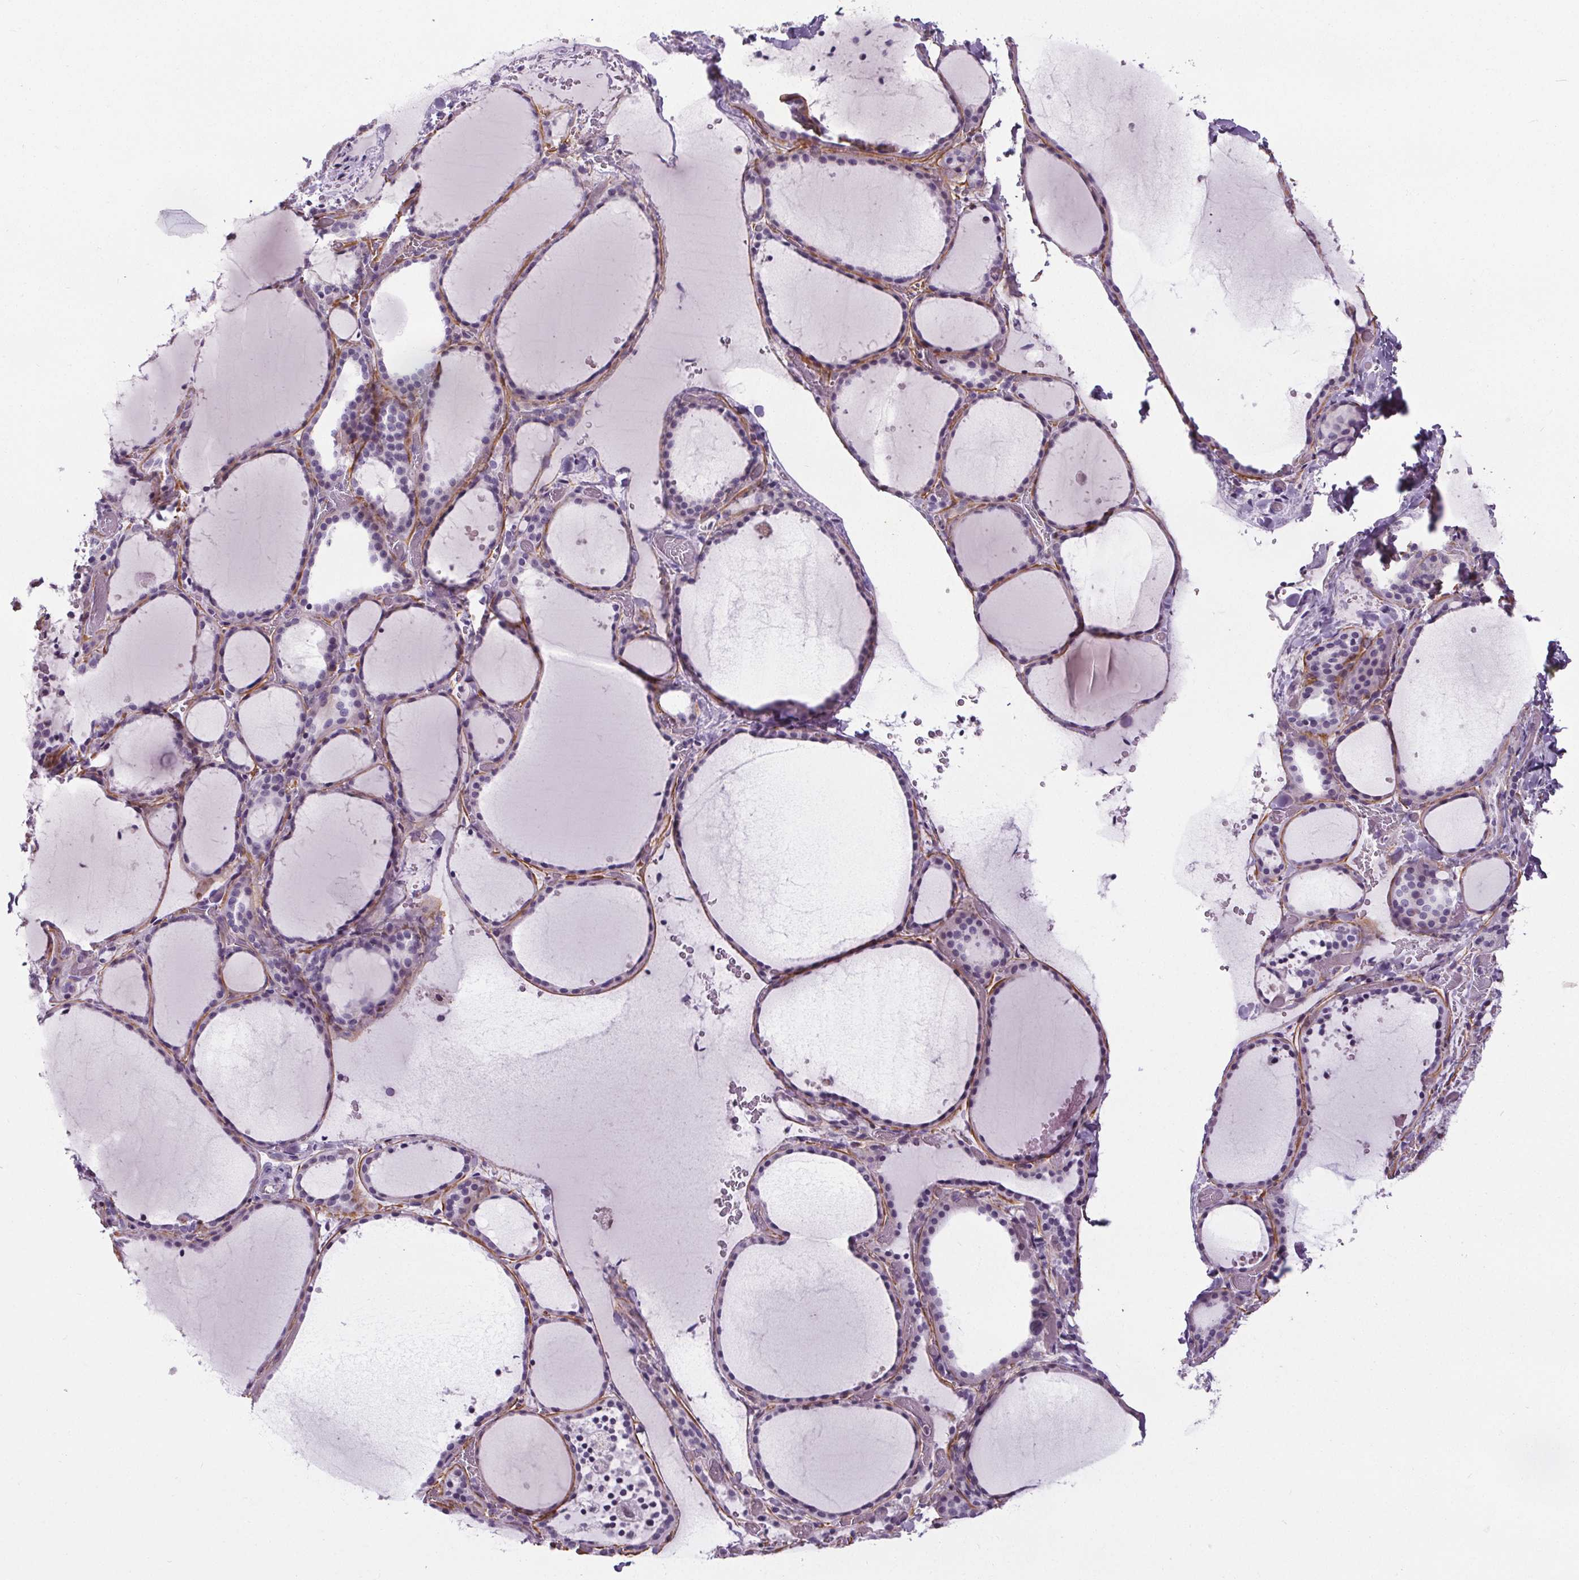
{"staining": {"intensity": "negative", "quantity": "none", "location": "none"}, "tissue": "thyroid gland", "cell_type": "Glandular cells", "image_type": "normal", "snomed": [{"axis": "morphology", "description": "Normal tissue, NOS"}, {"axis": "topography", "description": "Thyroid gland"}], "caption": "Immunohistochemistry (IHC) photomicrograph of unremarkable thyroid gland: thyroid gland stained with DAB (3,3'-diaminobenzidine) demonstrates no significant protein positivity in glandular cells.", "gene": "TMEM240", "patient": {"sex": "female", "age": 36}}